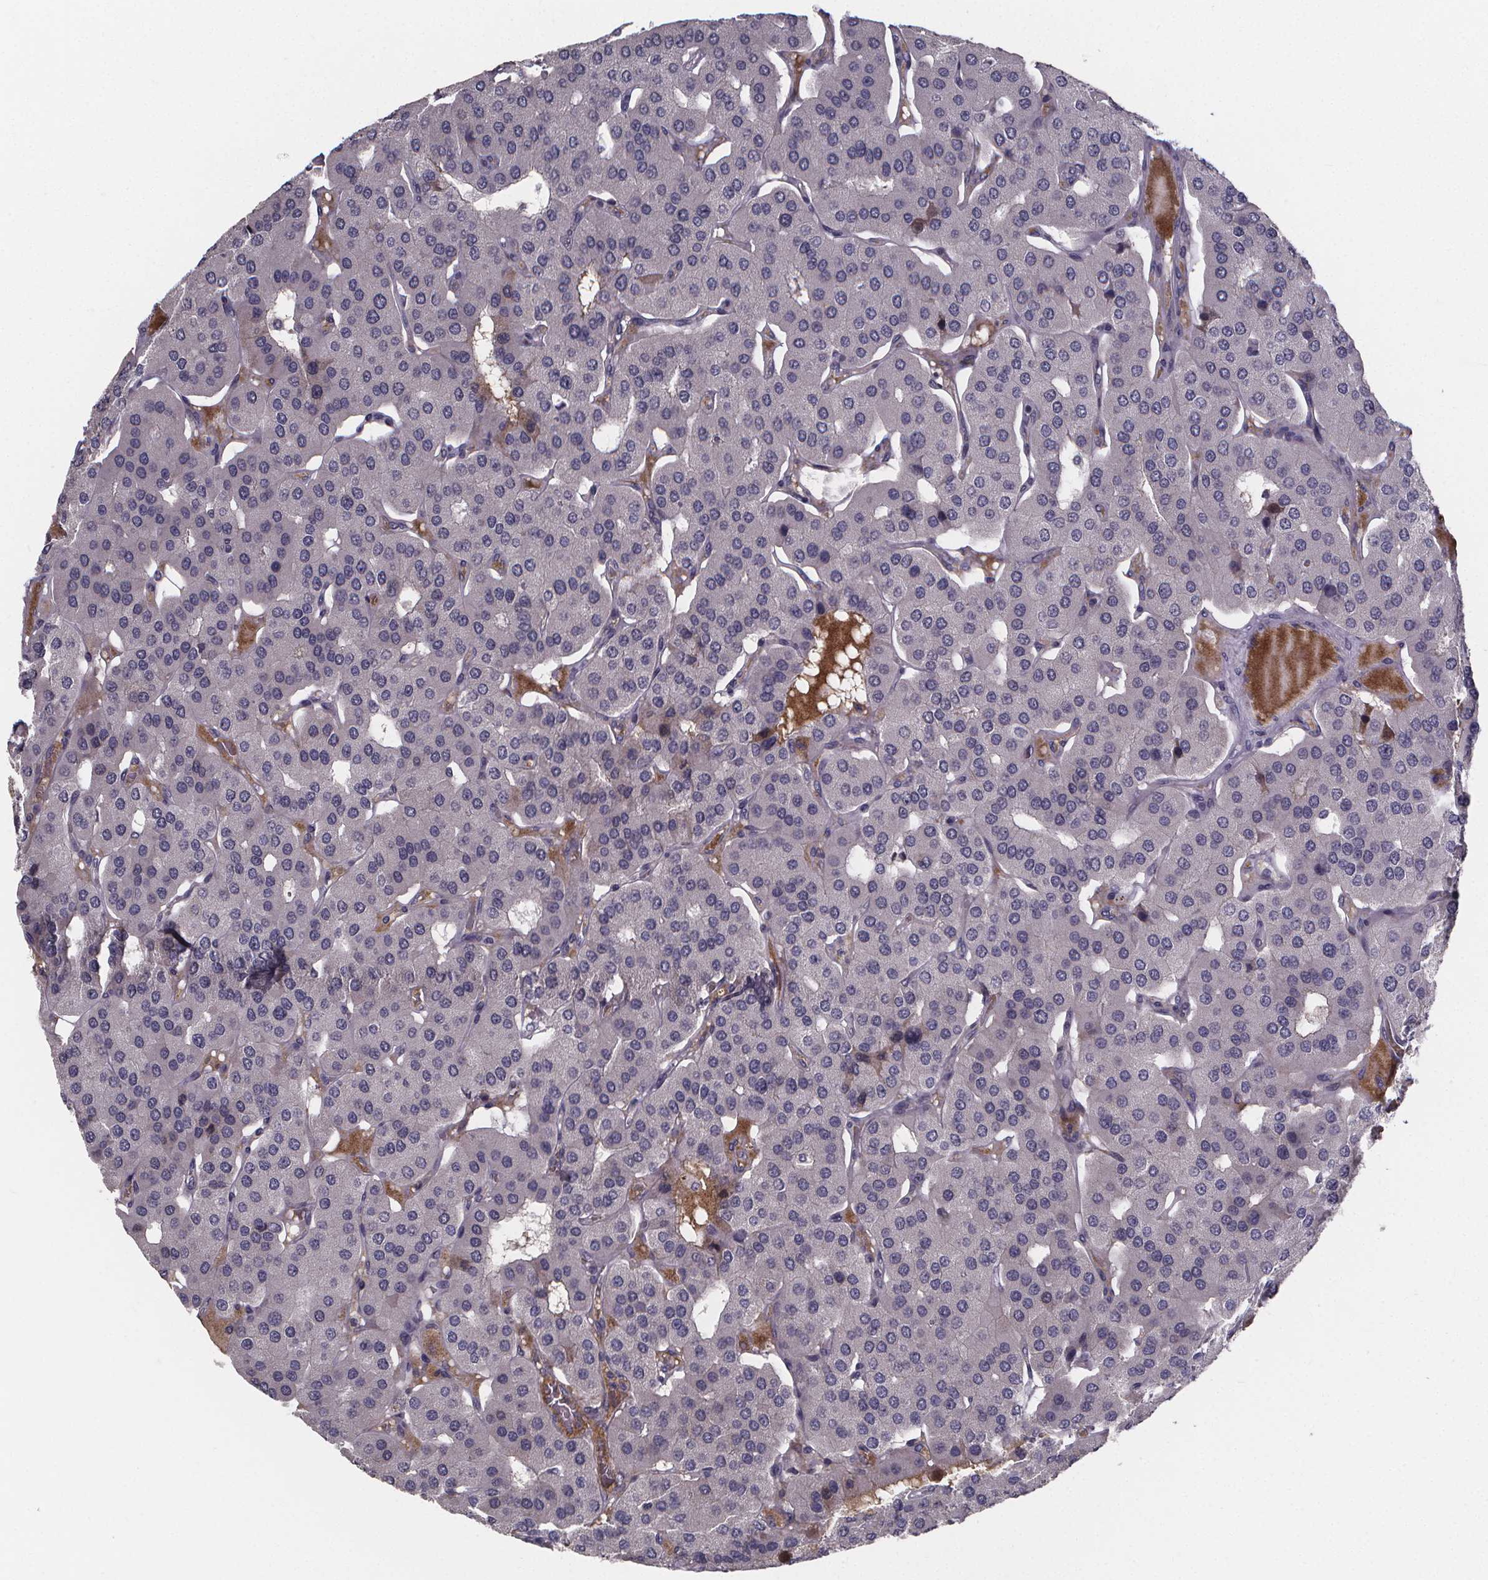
{"staining": {"intensity": "negative", "quantity": "none", "location": "none"}, "tissue": "parathyroid gland", "cell_type": "Glandular cells", "image_type": "normal", "snomed": [{"axis": "morphology", "description": "Normal tissue, NOS"}, {"axis": "morphology", "description": "Adenoma, NOS"}, {"axis": "topography", "description": "Parathyroid gland"}], "caption": "This is an immunohistochemistry histopathology image of benign human parathyroid gland. There is no positivity in glandular cells.", "gene": "AGT", "patient": {"sex": "female", "age": 86}}